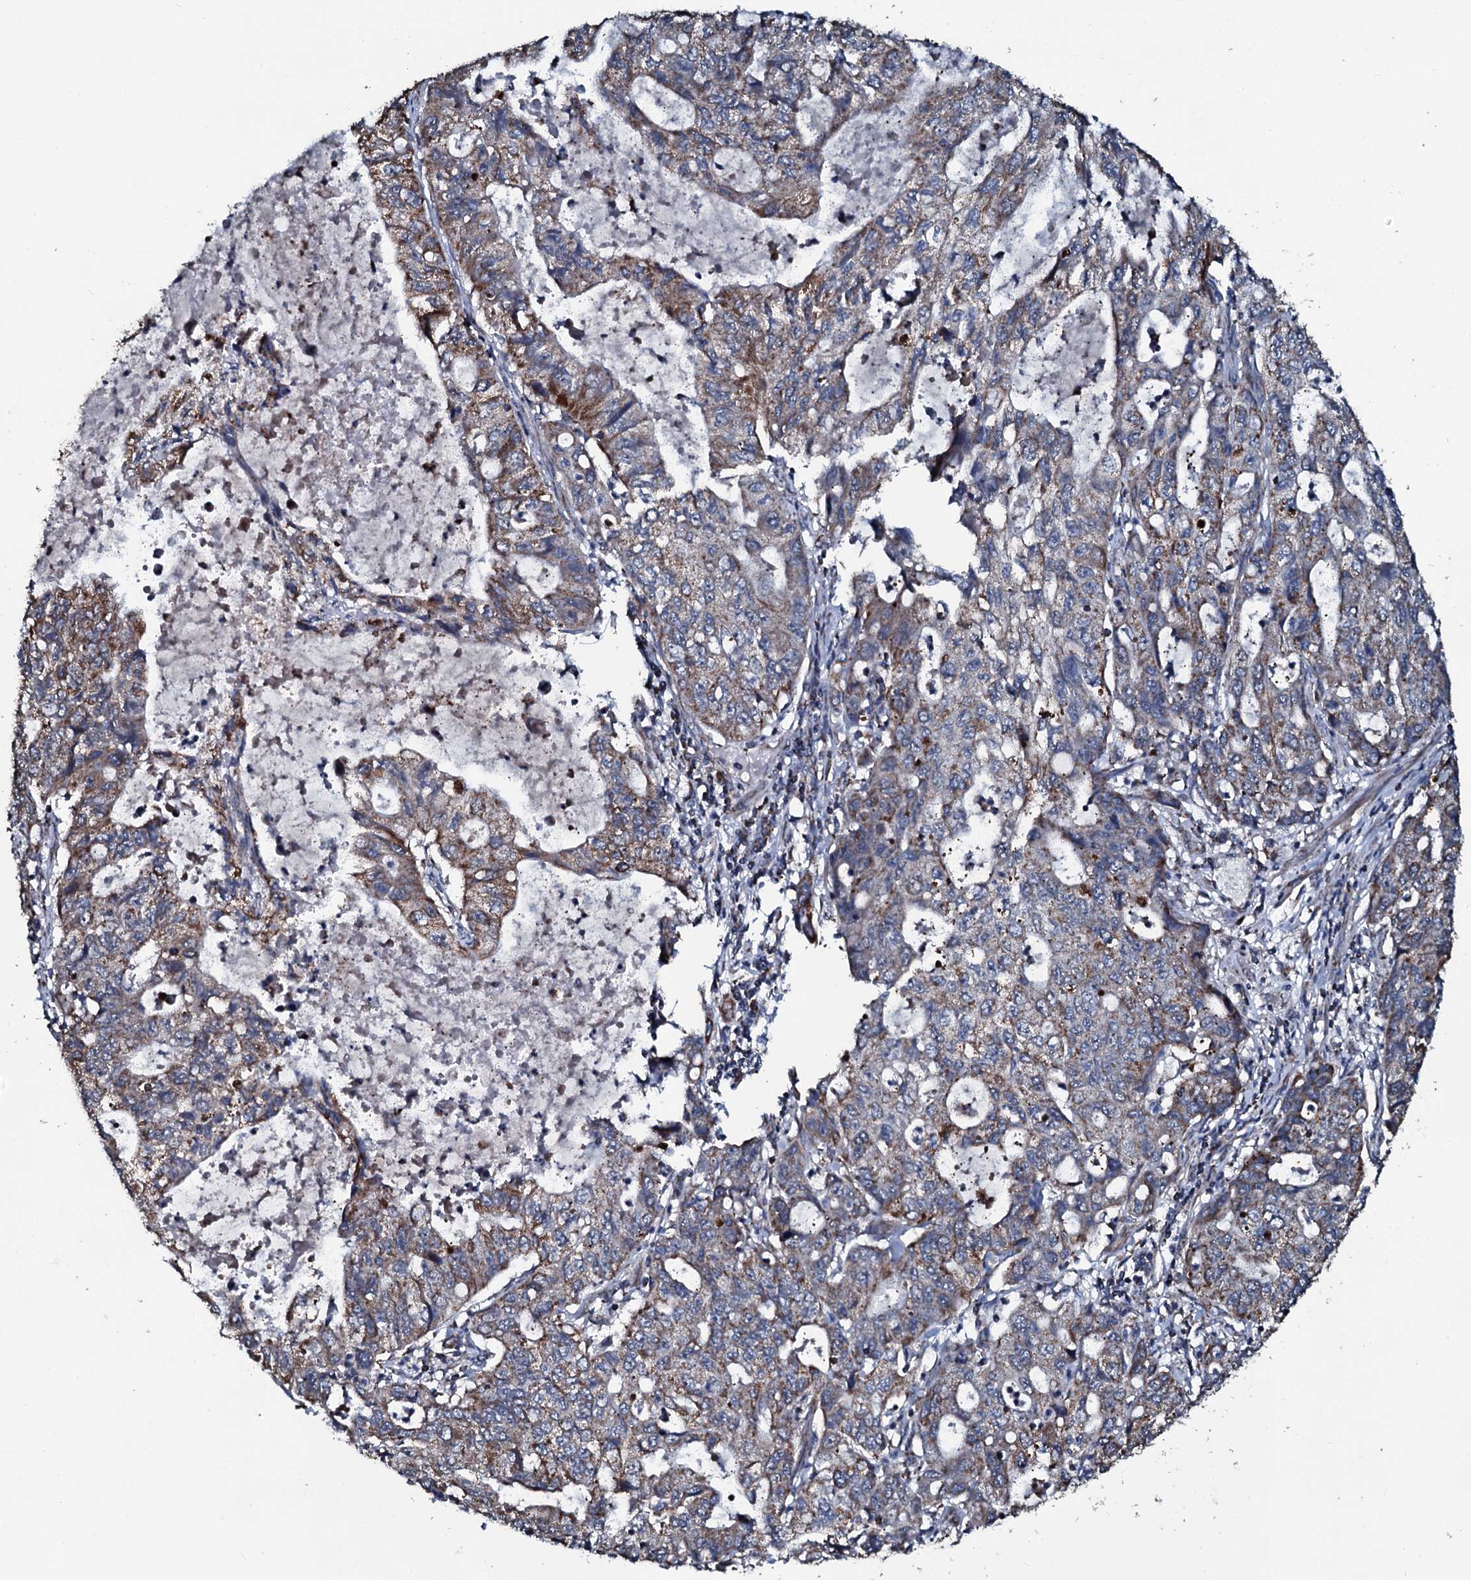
{"staining": {"intensity": "moderate", "quantity": "25%-75%", "location": "cytoplasmic/membranous"}, "tissue": "stomach cancer", "cell_type": "Tumor cells", "image_type": "cancer", "snomed": [{"axis": "morphology", "description": "Adenocarcinoma, NOS"}, {"axis": "topography", "description": "Stomach, upper"}], "caption": "This is a histology image of immunohistochemistry (IHC) staining of stomach cancer (adenocarcinoma), which shows moderate staining in the cytoplasmic/membranous of tumor cells.", "gene": "DYNC2I2", "patient": {"sex": "female", "age": 52}}